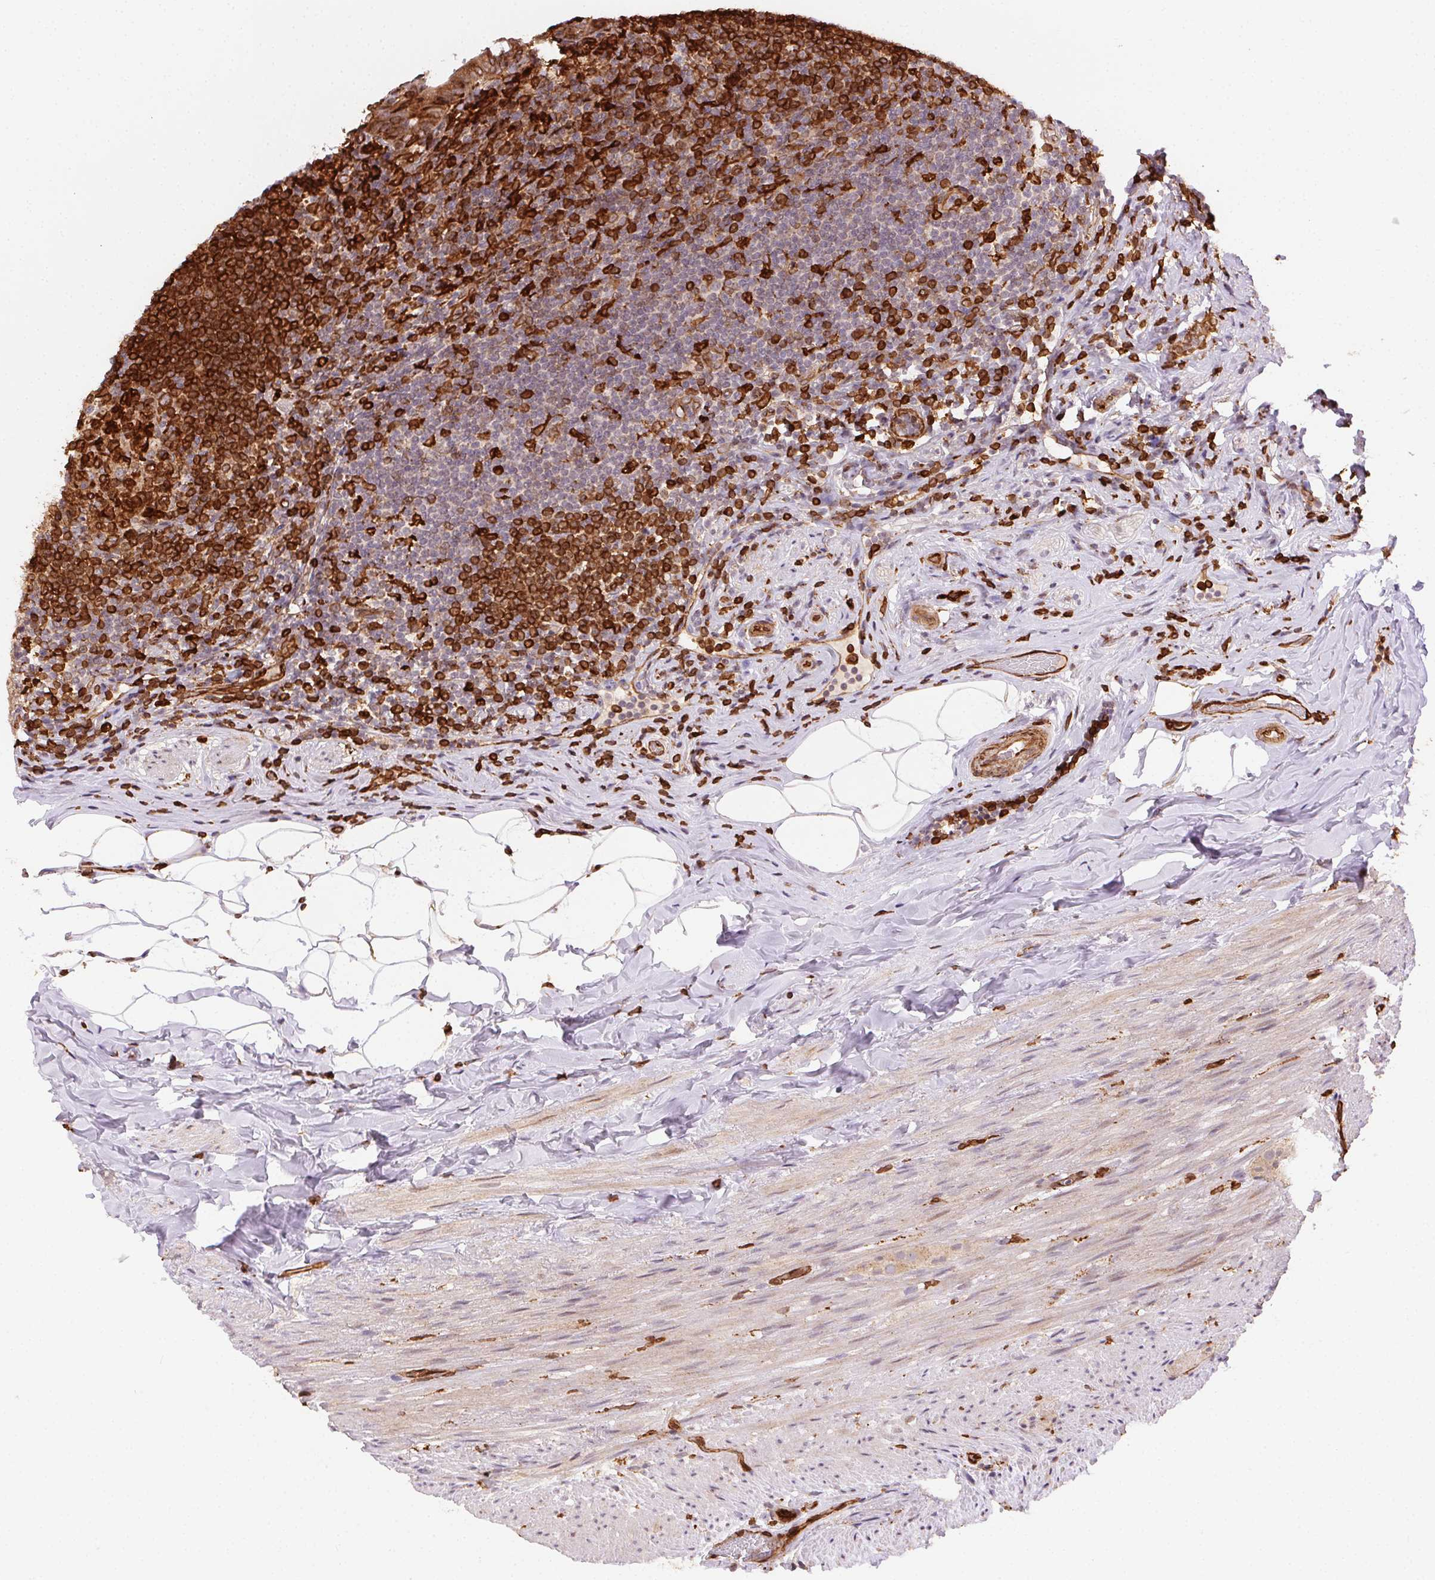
{"staining": {"intensity": "strong", "quantity": "25%-75%", "location": "cytoplasmic/membranous"}, "tissue": "appendix", "cell_type": "Glandular cells", "image_type": "normal", "snomed": [{"axis": "morphology", "description": "Normal tissue, NOS"}, {"axis": "topography", "description": "Appendix"}], "caption": "Approximately 25%-75% of glandular cells in benign appendix display strong cytoplasmic/membranous protein positivity as visualized by brown immunohistochemical staining.", "gene": "RNASET2", "patient": {"sex": "male", "age": 47}}